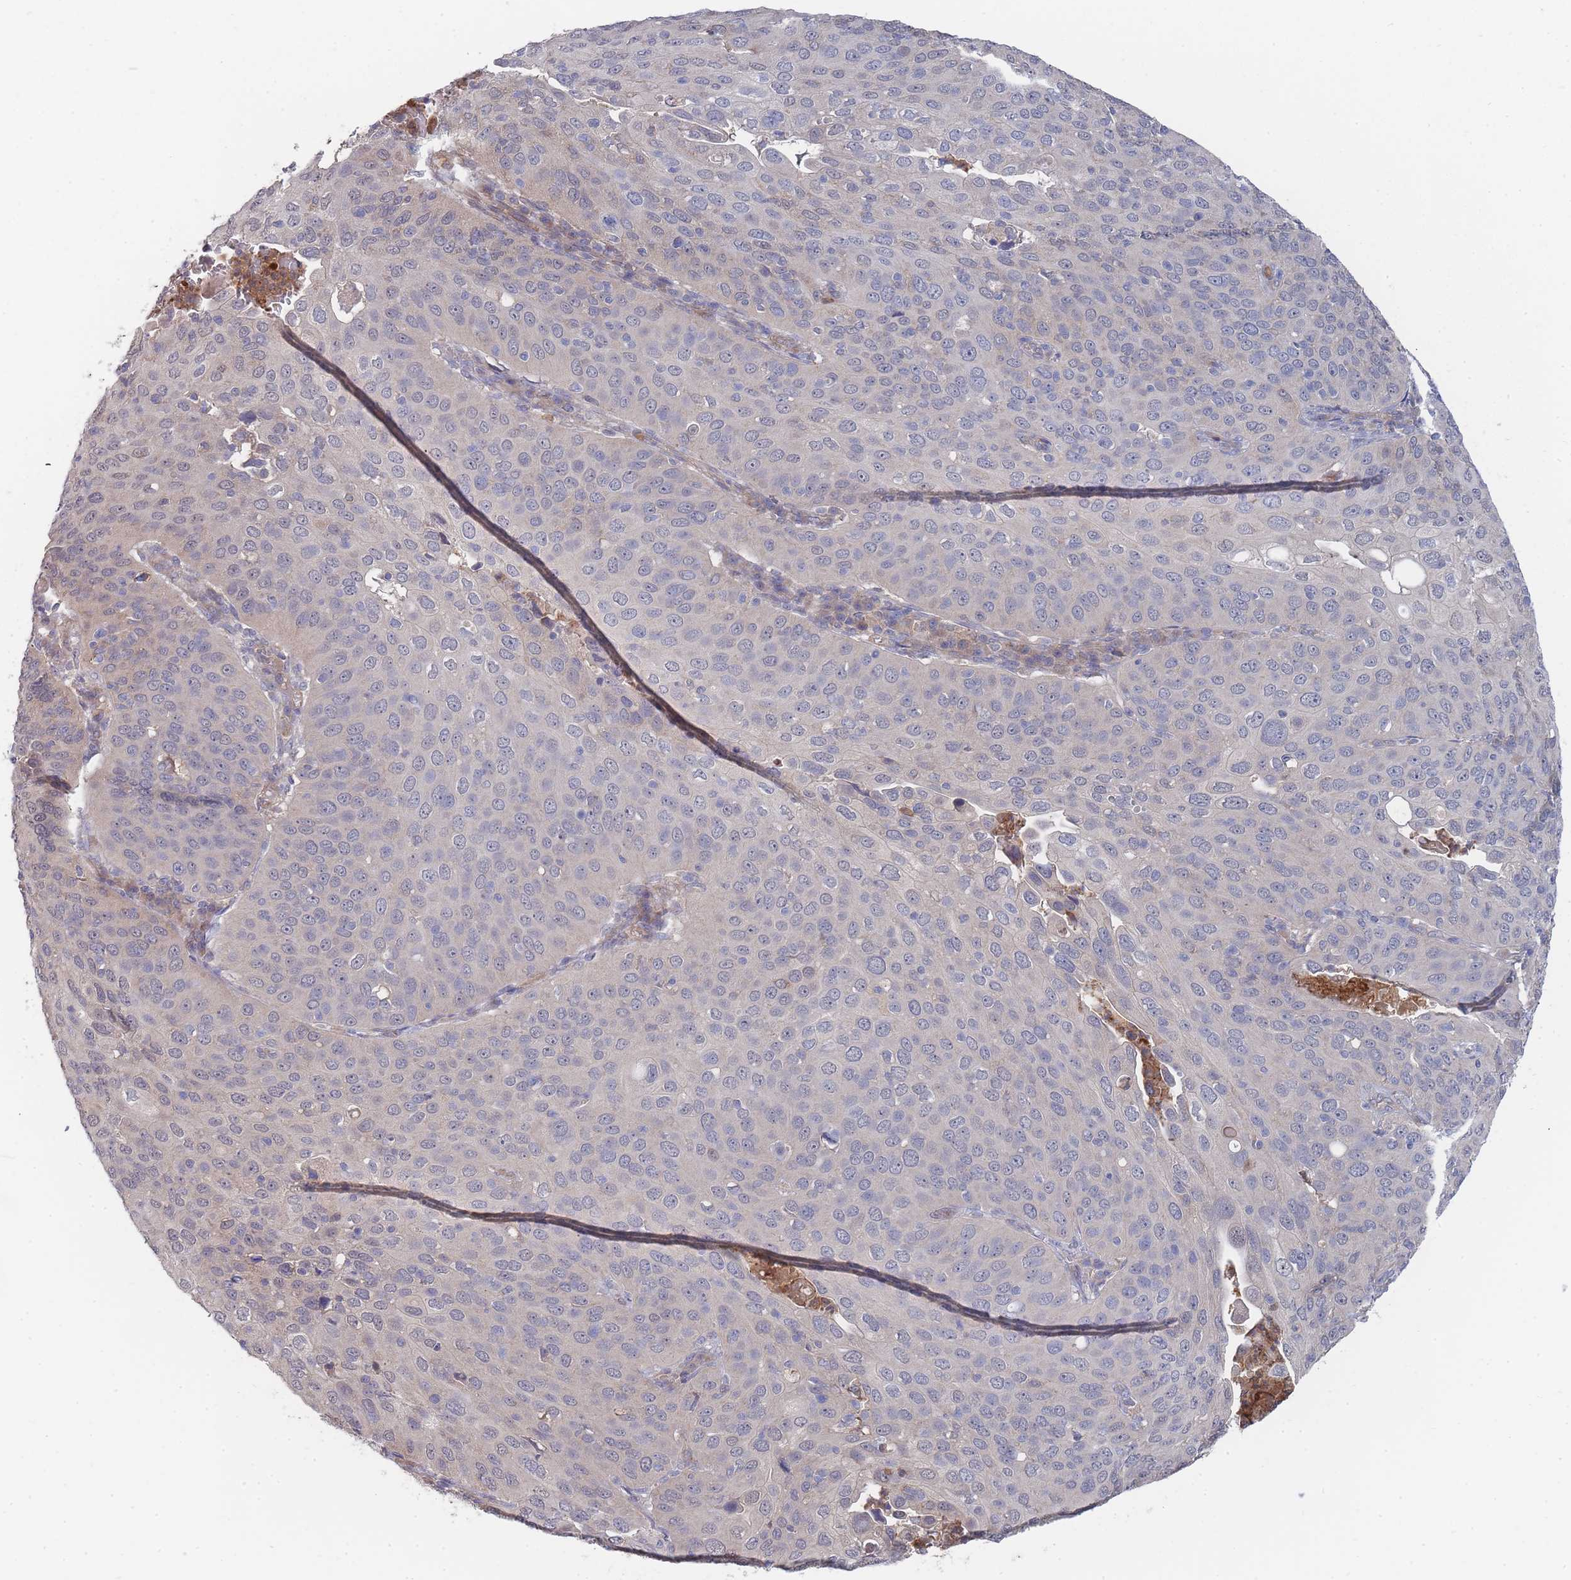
{"staining": {"intensity": "negative", "quantity": "none", "location": "none"}, "tissue": "cervical cancer", "cell_type": "Tumor cells", "image_type": "cancer", "snomed": [{"axis": "morphology", "description": "Squamous cell carcinoma, NOS"}, {"axis": "topography", "description": "Cervix"}], "caption": "There is no significant staining in tumor cells of squamous cell carcinoma (cervical). (Brightfield microscopy of DAB (3,3'-diaminobenzidine) IHC at high magnification).", "gene": "NUB1", "patient": {"sex": "female", "age": 36}}